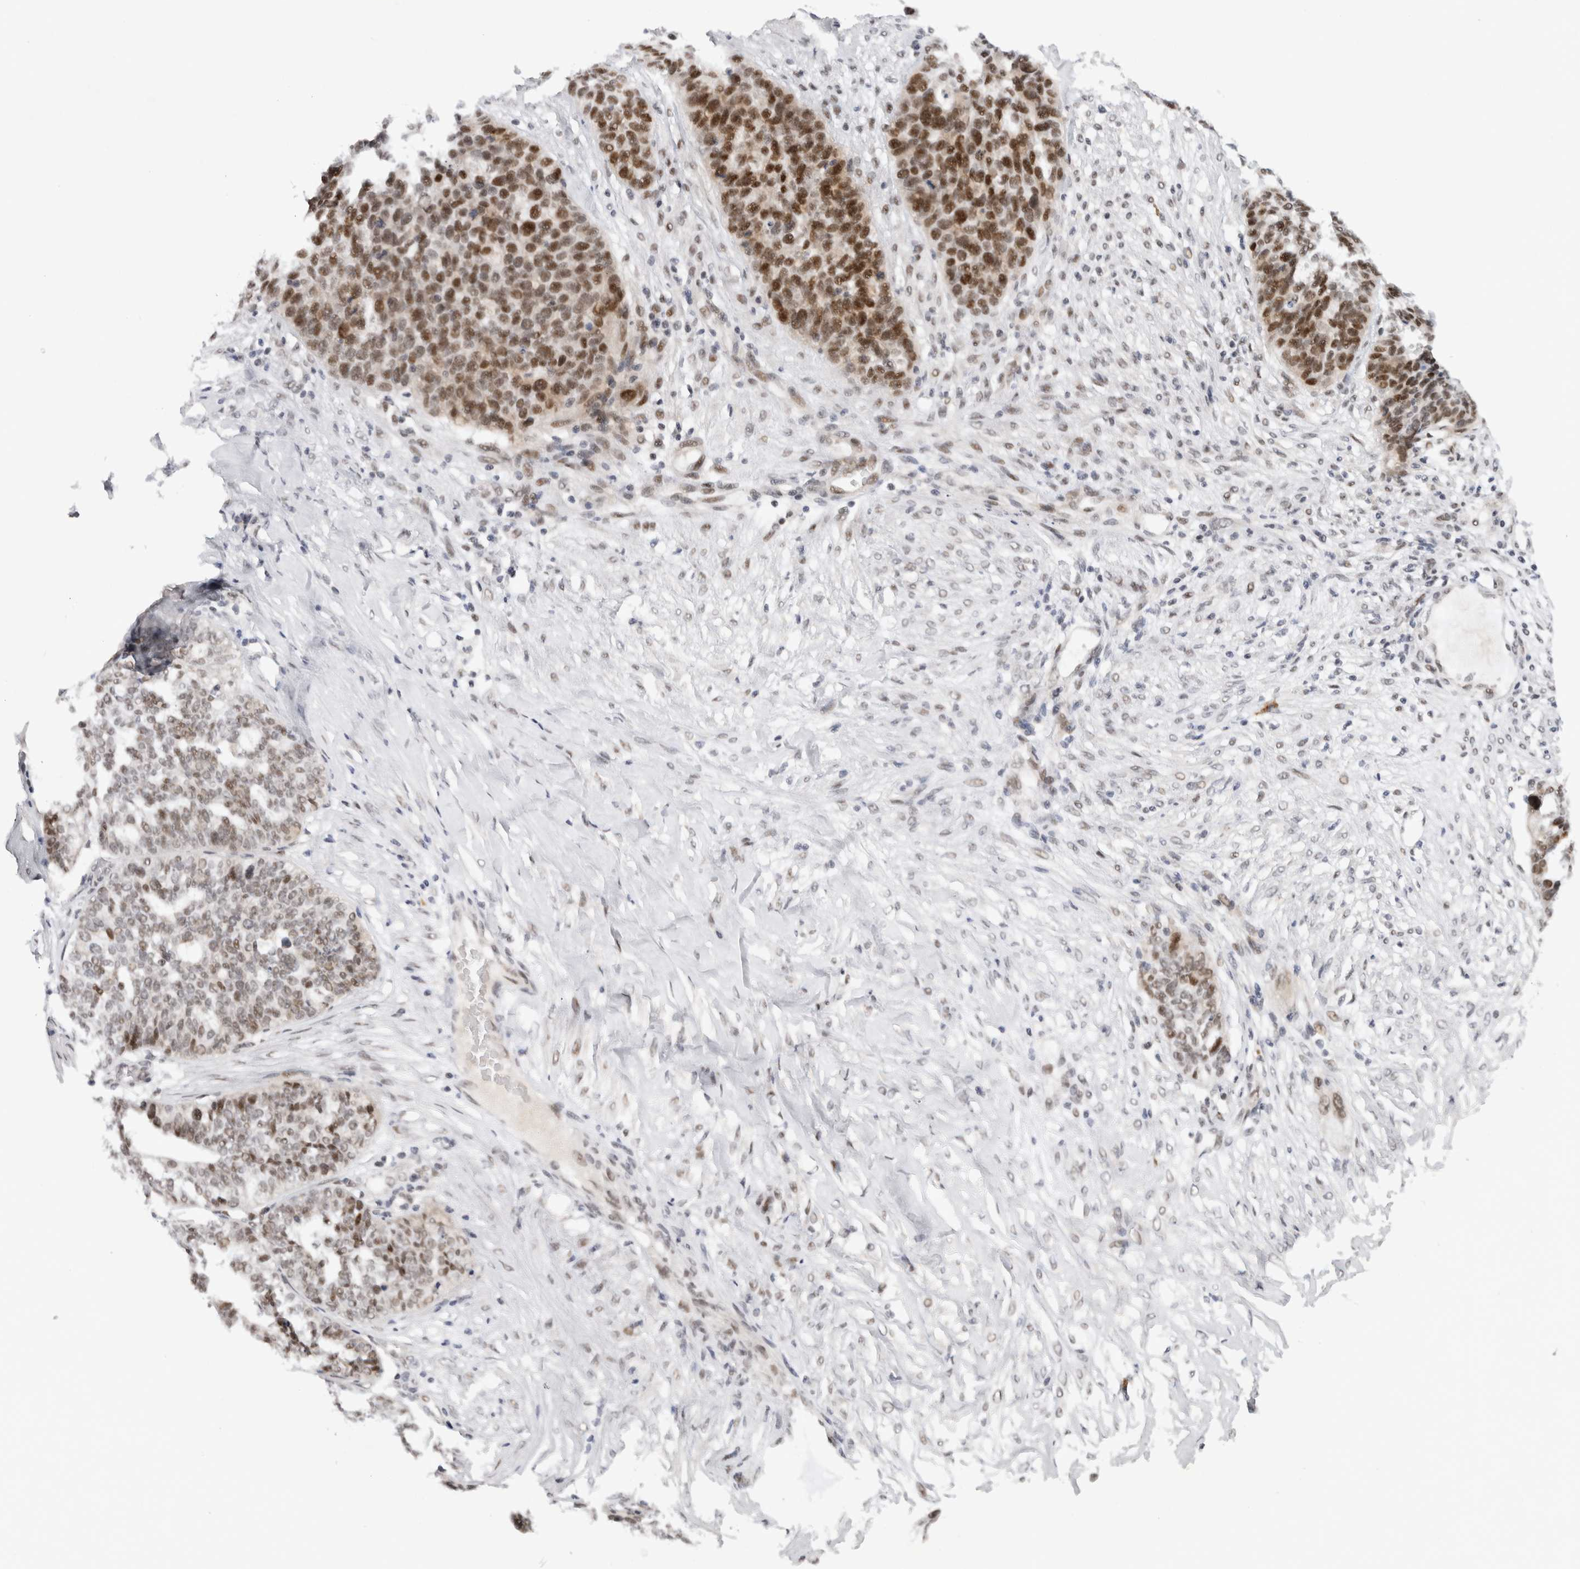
{"staining": {"intensity": "moderate", "quantity": "25%-75%", "location": "nuclear"}, "tissue": "ovarian cancer", "cell_type": "Tumor cells", "image_type": "cancer", "snomed": [{"axis": "morphology", "description": "Cystadenocarcinoma, serous, NOS"}, {"axis": "topography", "description": "Ovary"}], "caption": "Ovarian cancer (serous cystadenocarcinoma) stained with a brown dye shows moderate nuclear positive staining in approximately 25%-75% of tumor cells.", "gene": "HESX1", "patient": {"sex": "female", "age": 59}}